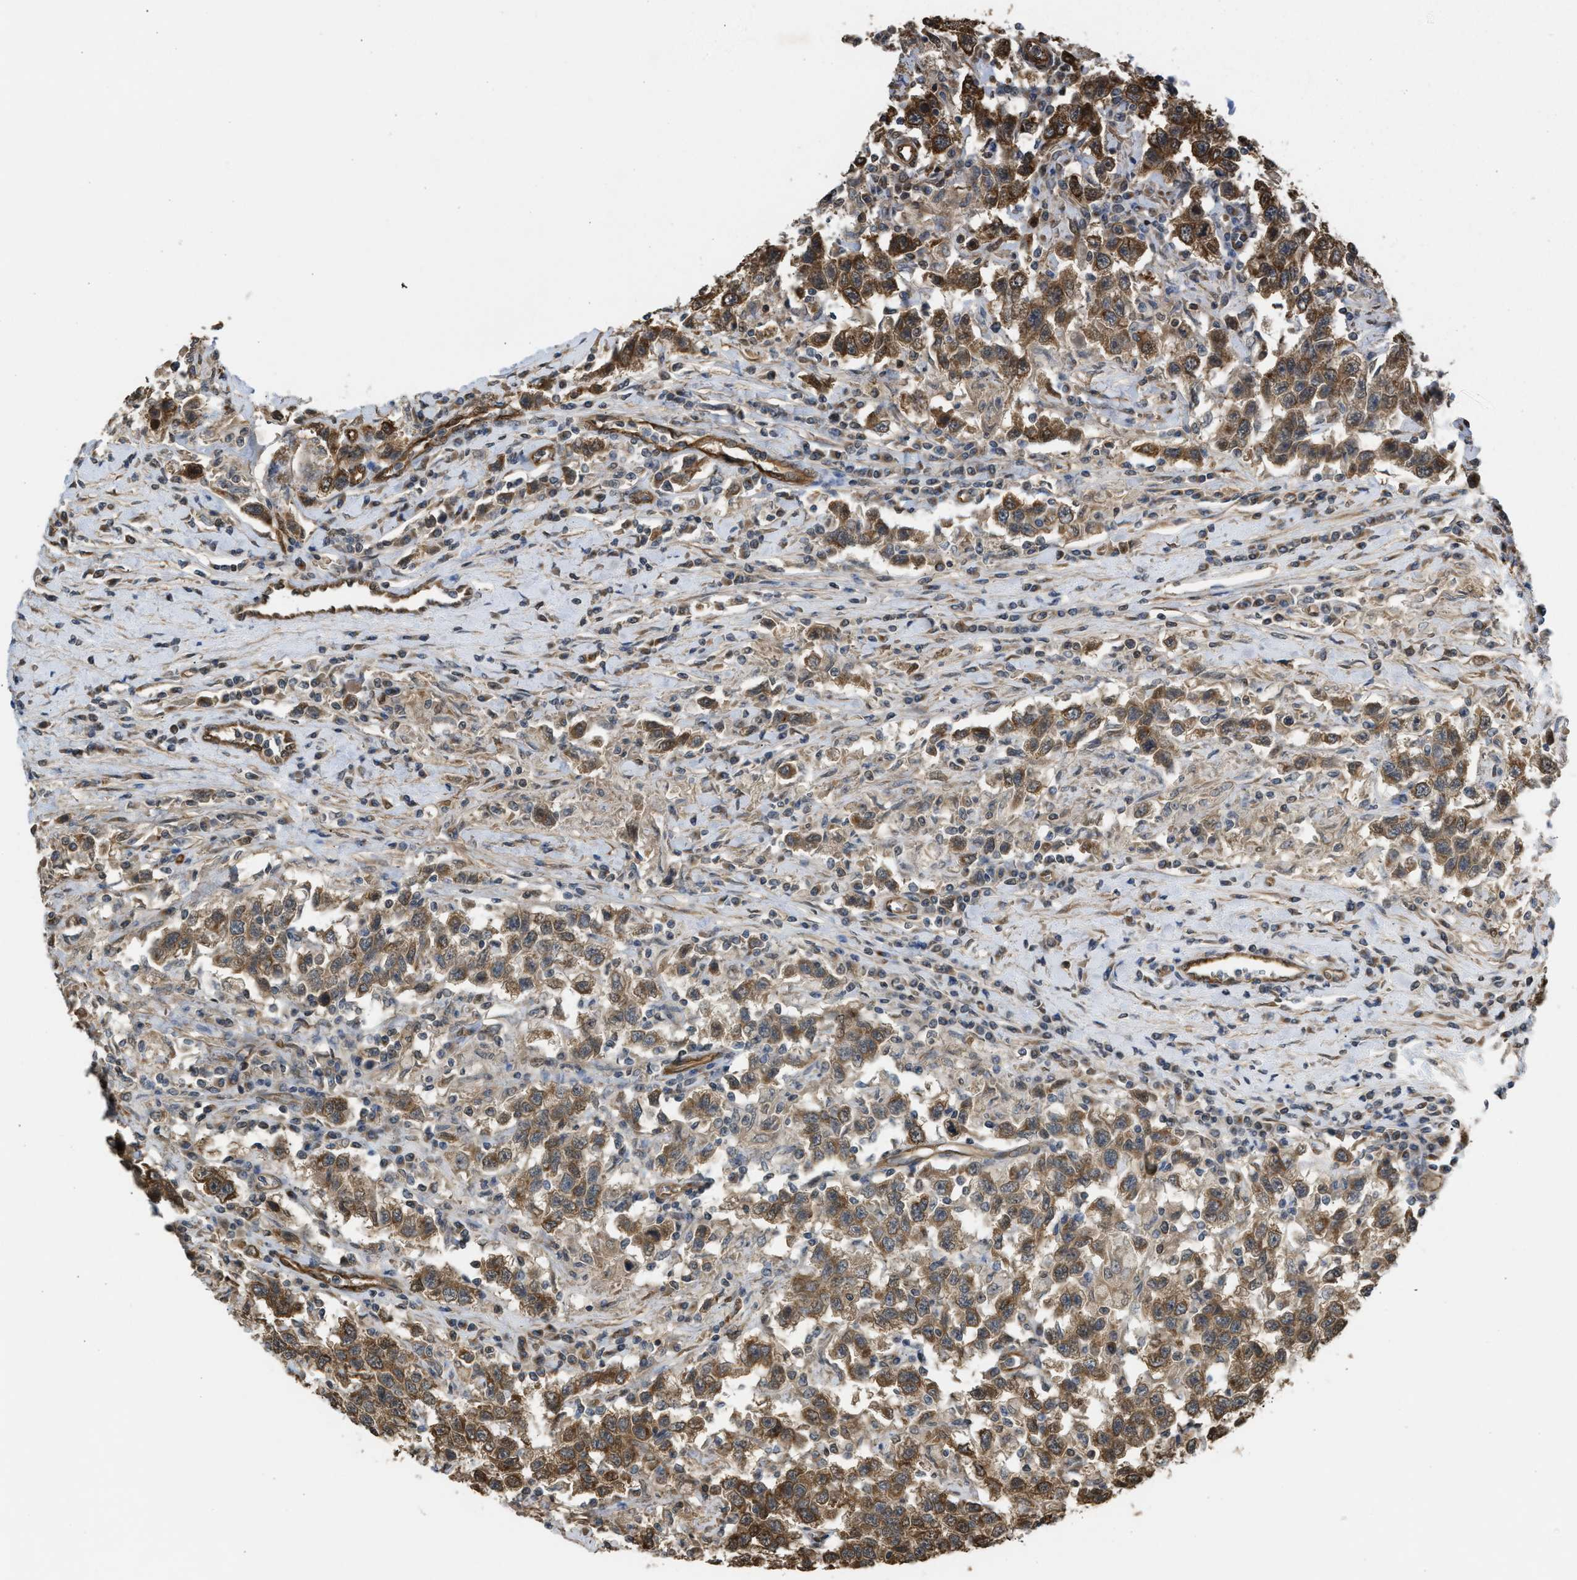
{"staining": {"intensity": "moderate", "quantity": ">75%", "location": "cytoplasmic/membranous"}, "tissue": "testis cancer", "cell_type": "Tumor cells", "image_type": "cancer", "snomed": [{"axis": "morphology", "description": "Seminoma, NOS"}, {"axis": "topography", "description": "Testis"}], "caption": "IHC image of seminoma (testis) stained for a protein (brown), which shows medium levels of moderate cytoplasmic/membranous positivity in approximately >75% of tumor cells.", "gene": "BAG3", "patient": {"sex": "male", "age": 41}}